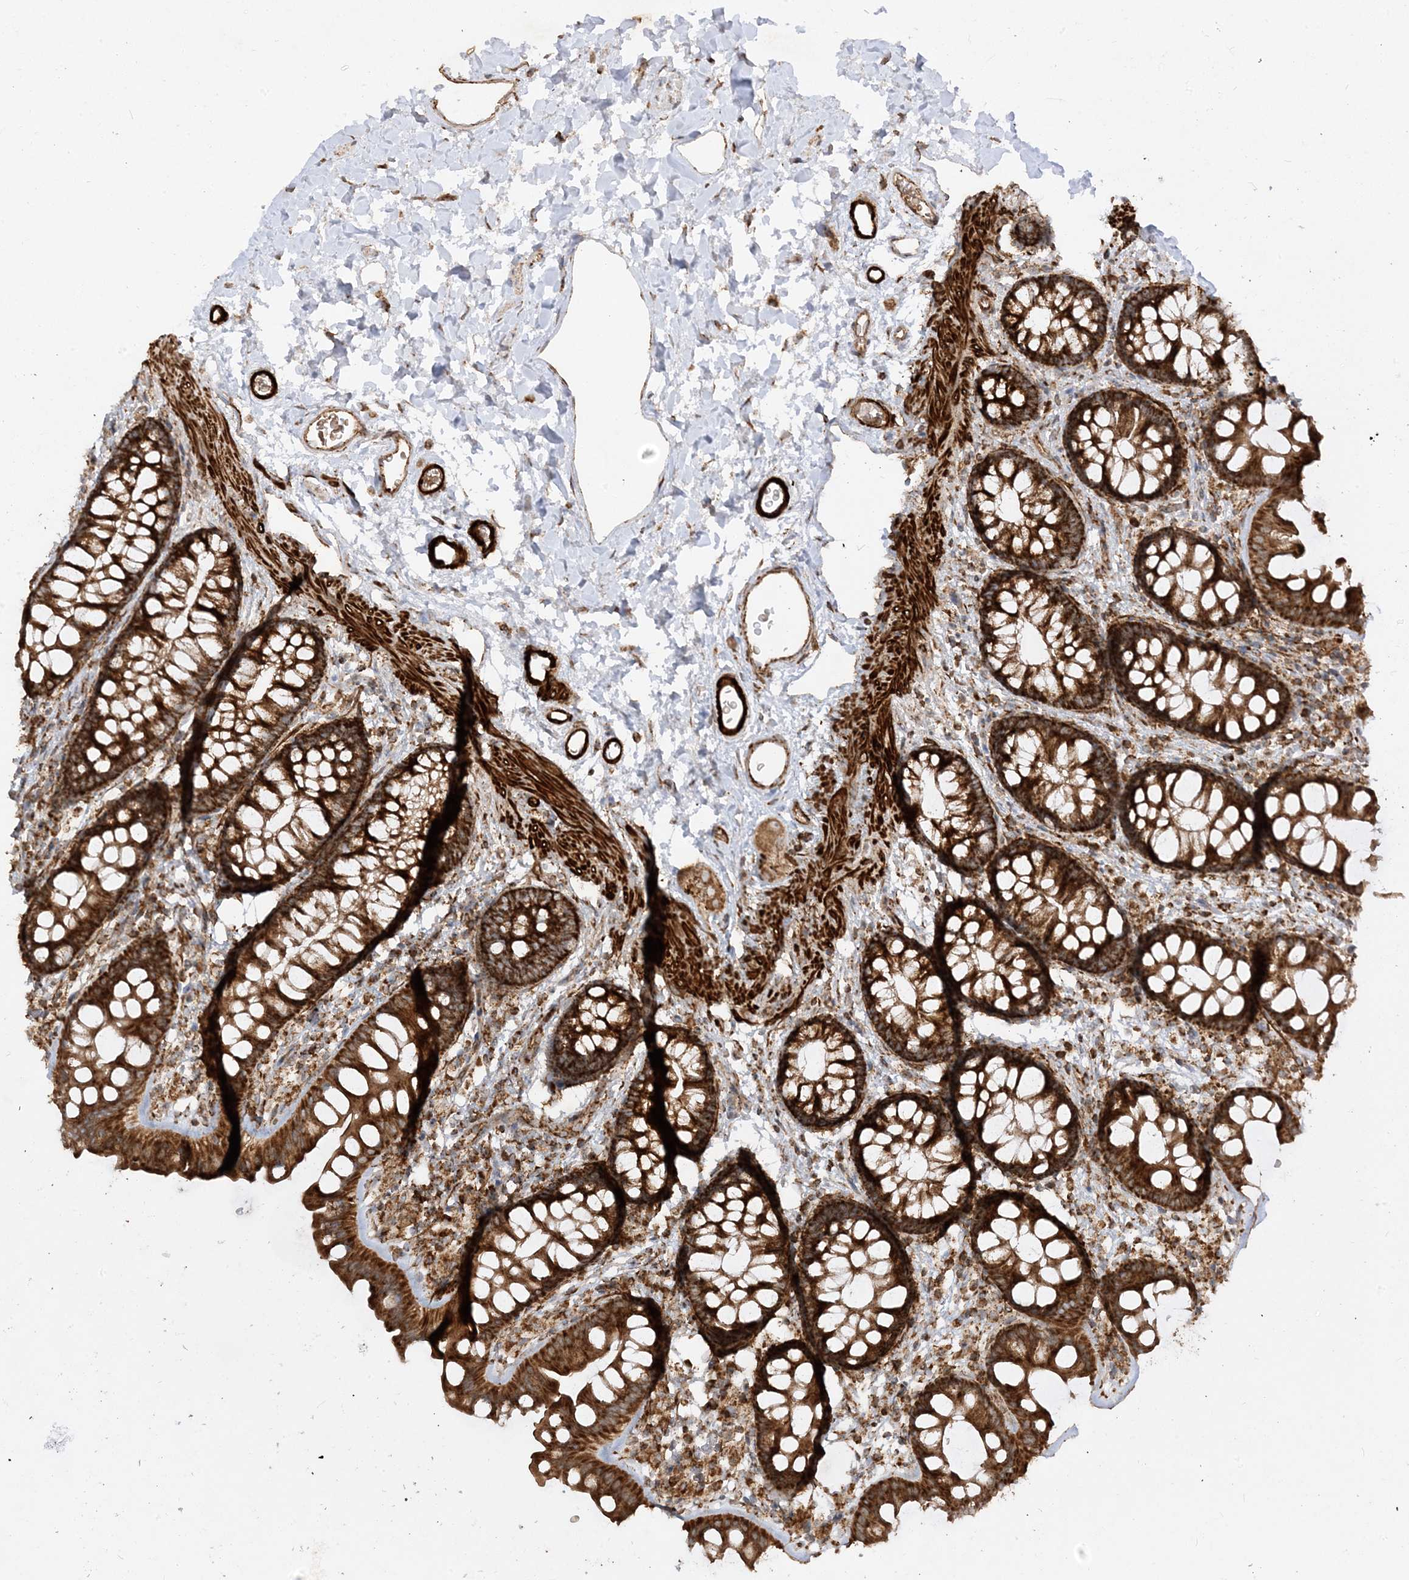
{"staining": {"intensity": "strong", "quantity": ">75%", "location": "cytoplasmic/membranous"}, "tissue": "colon", "cell_type": "Endothelial cells", "image_type": "normal", "snomed": [{"axis": "morphology", "description": "Normal tissue, NOS"}, {"axis": "topography", "description": "Colon"}], "caption": "This micrograph reveals IHC staining of benign colon, with high strong cytoplasmic/membranous expression in approximately >75% of endothelial cells.", "gene": "AARS2", "patient": {"sex": "female", "age": 62}}